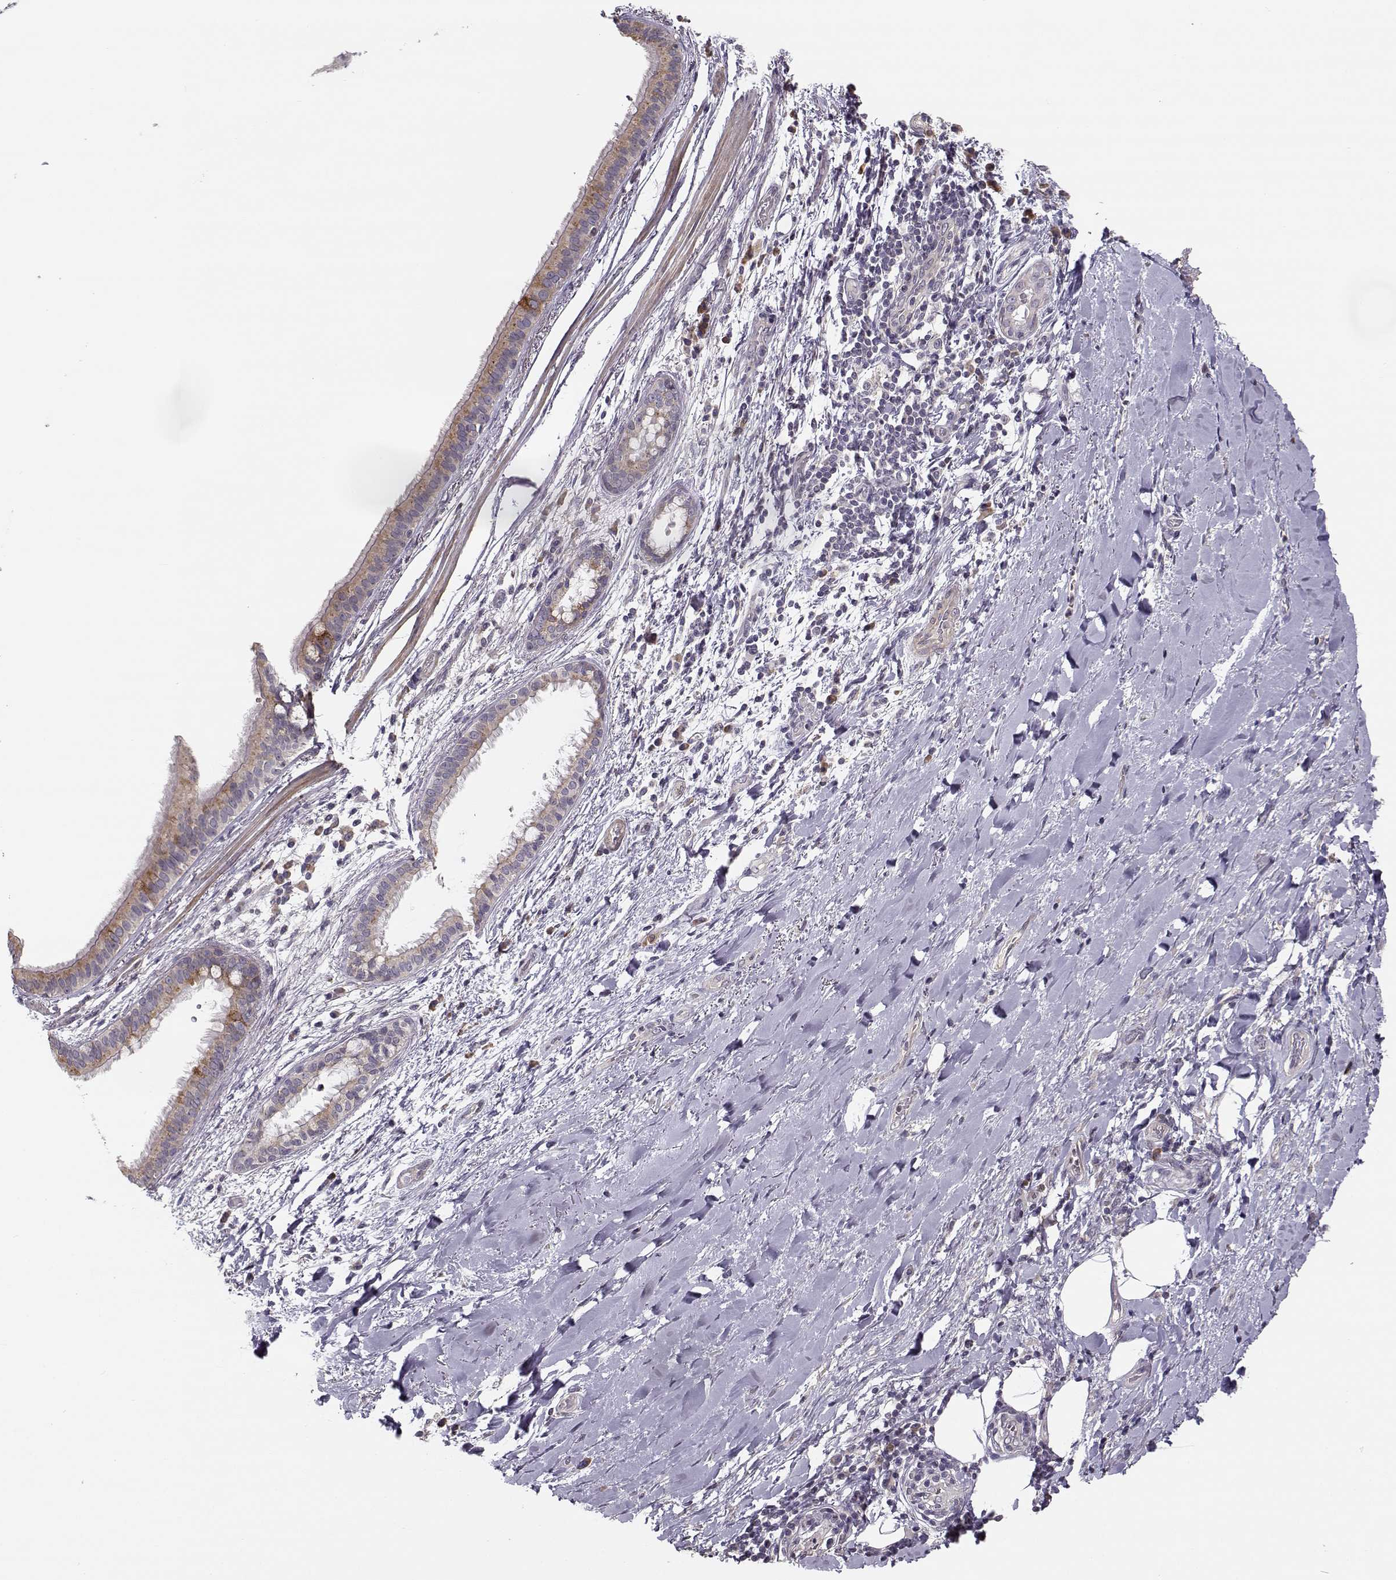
{"staining": {"intensity": "weak", "quantity": ">75%", "location": "cytoplasmic/membranous"}, "tissue": "bronchus", "cell_type": "Respiratory epithelial cells", "image_type": "normal", "snomed": [{"axis": "morphology", "description": "Normal tissue, NOS"}, {"axis": "morphology", "description": "Squamous cell carcinoma, NOS"}, {"axis": "topography", "description": "Bronchus"}, {"axis": "topography", "description": "Lung"}], "caption": "Immunohistochemical staining of normal human bronchus exhibits low levels of weak cytoplasmic/membranous expression in about >75% of respiratory epithelial cells.", "gene": "ENTPD8", "patient": {"sex": "male", "age": 69}}